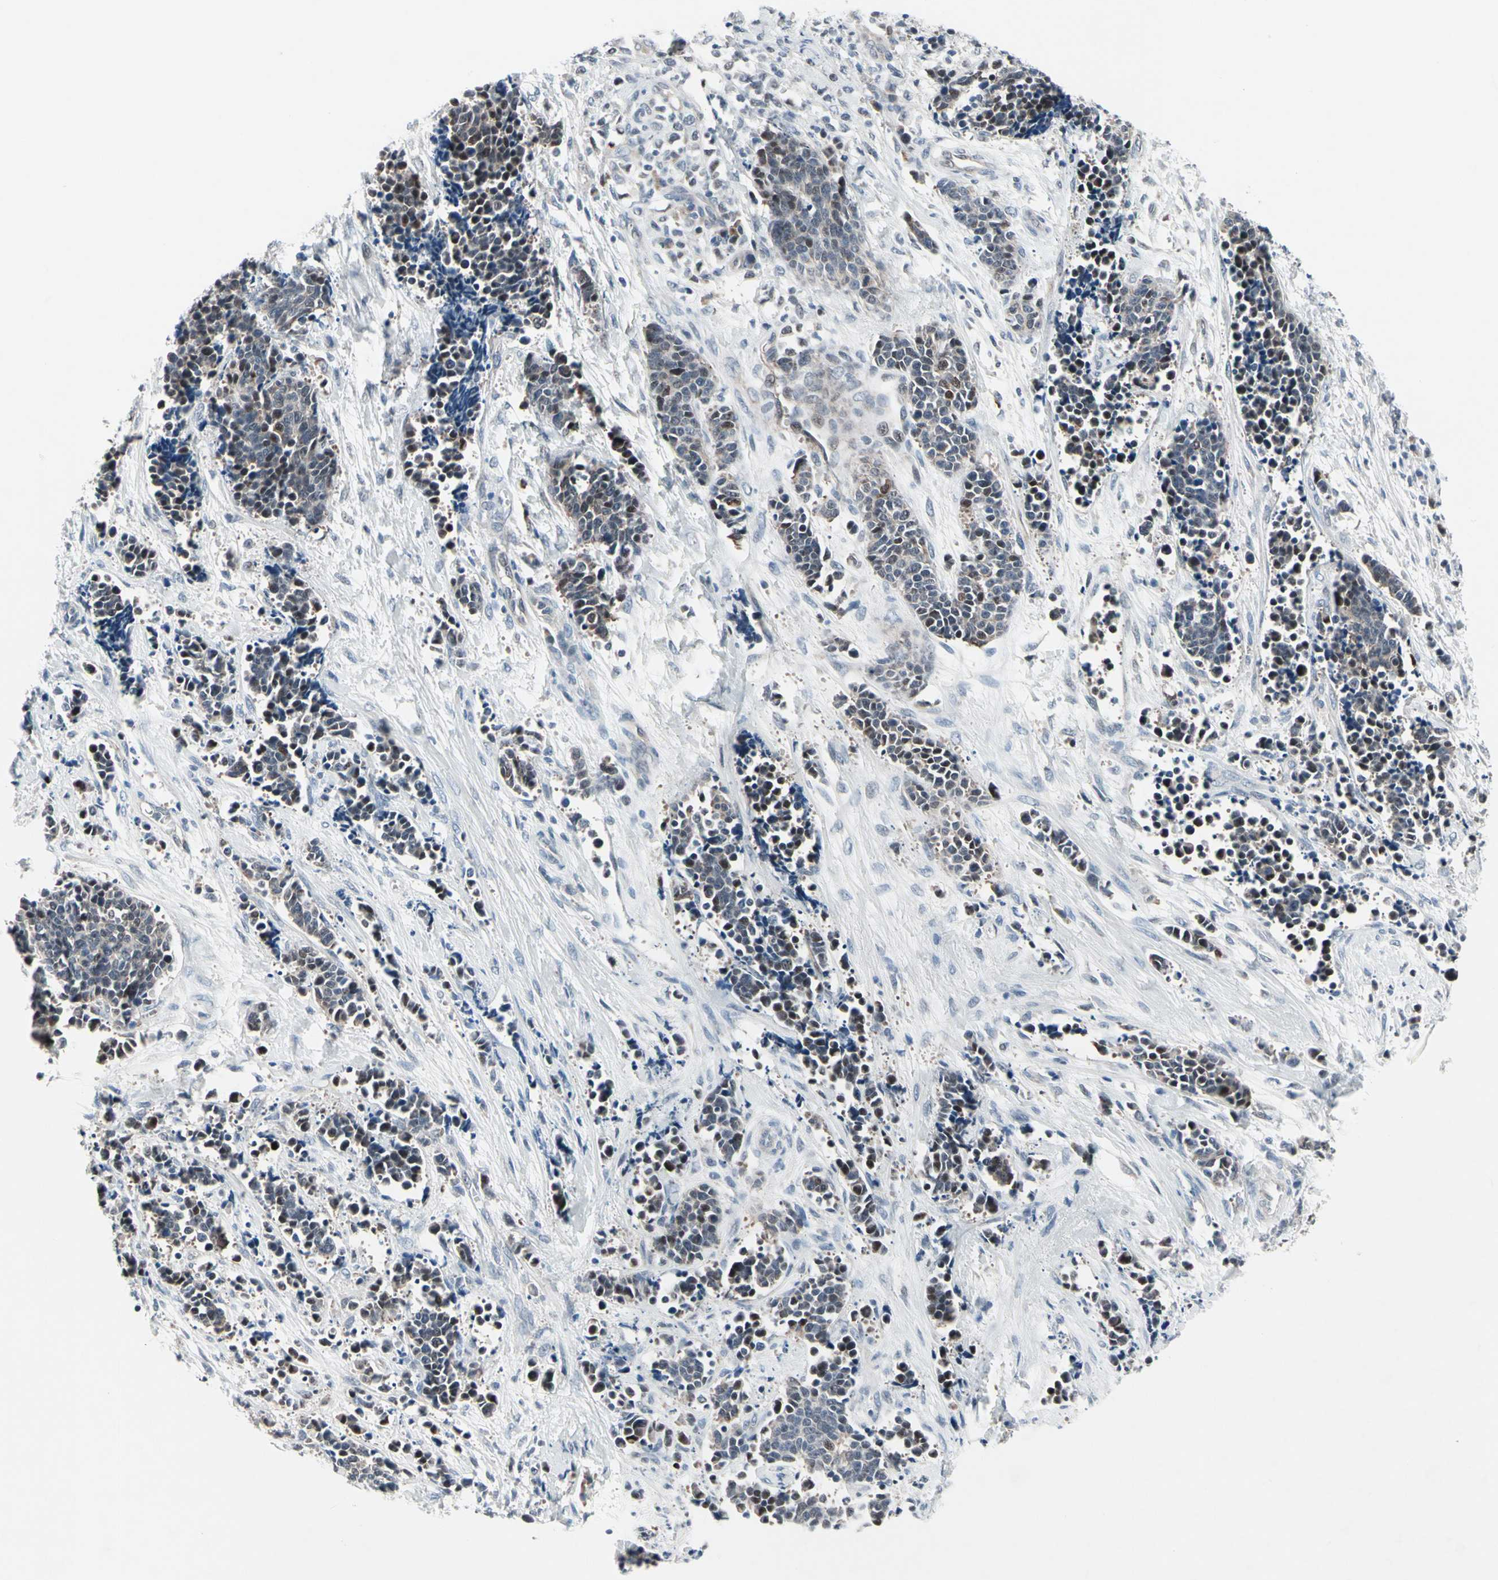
{"staining": {"intensity": "moderate", "quantity": "<25%", "location": "cytoplasmic/membranous,nuclear"}, "tissue": "cervical cancer", "cell_type": "Tumor cells", "image_type": "cancer", "snomed": [{"axis": "morphology", "description": "Squamous cell carcinoma, NOS"}, {"axis": "topography", "description": "Cervix"}], "caption": "There is low levels of moderate cytoplasmic/membranous and nuclear staining in tumor cells of cervical cancer (squamous cell carcinoma), as demonstrated by immunohistochemical staining (brown color).", "gene": "TXN", "patient": {"sex": "female", "age": 35}}